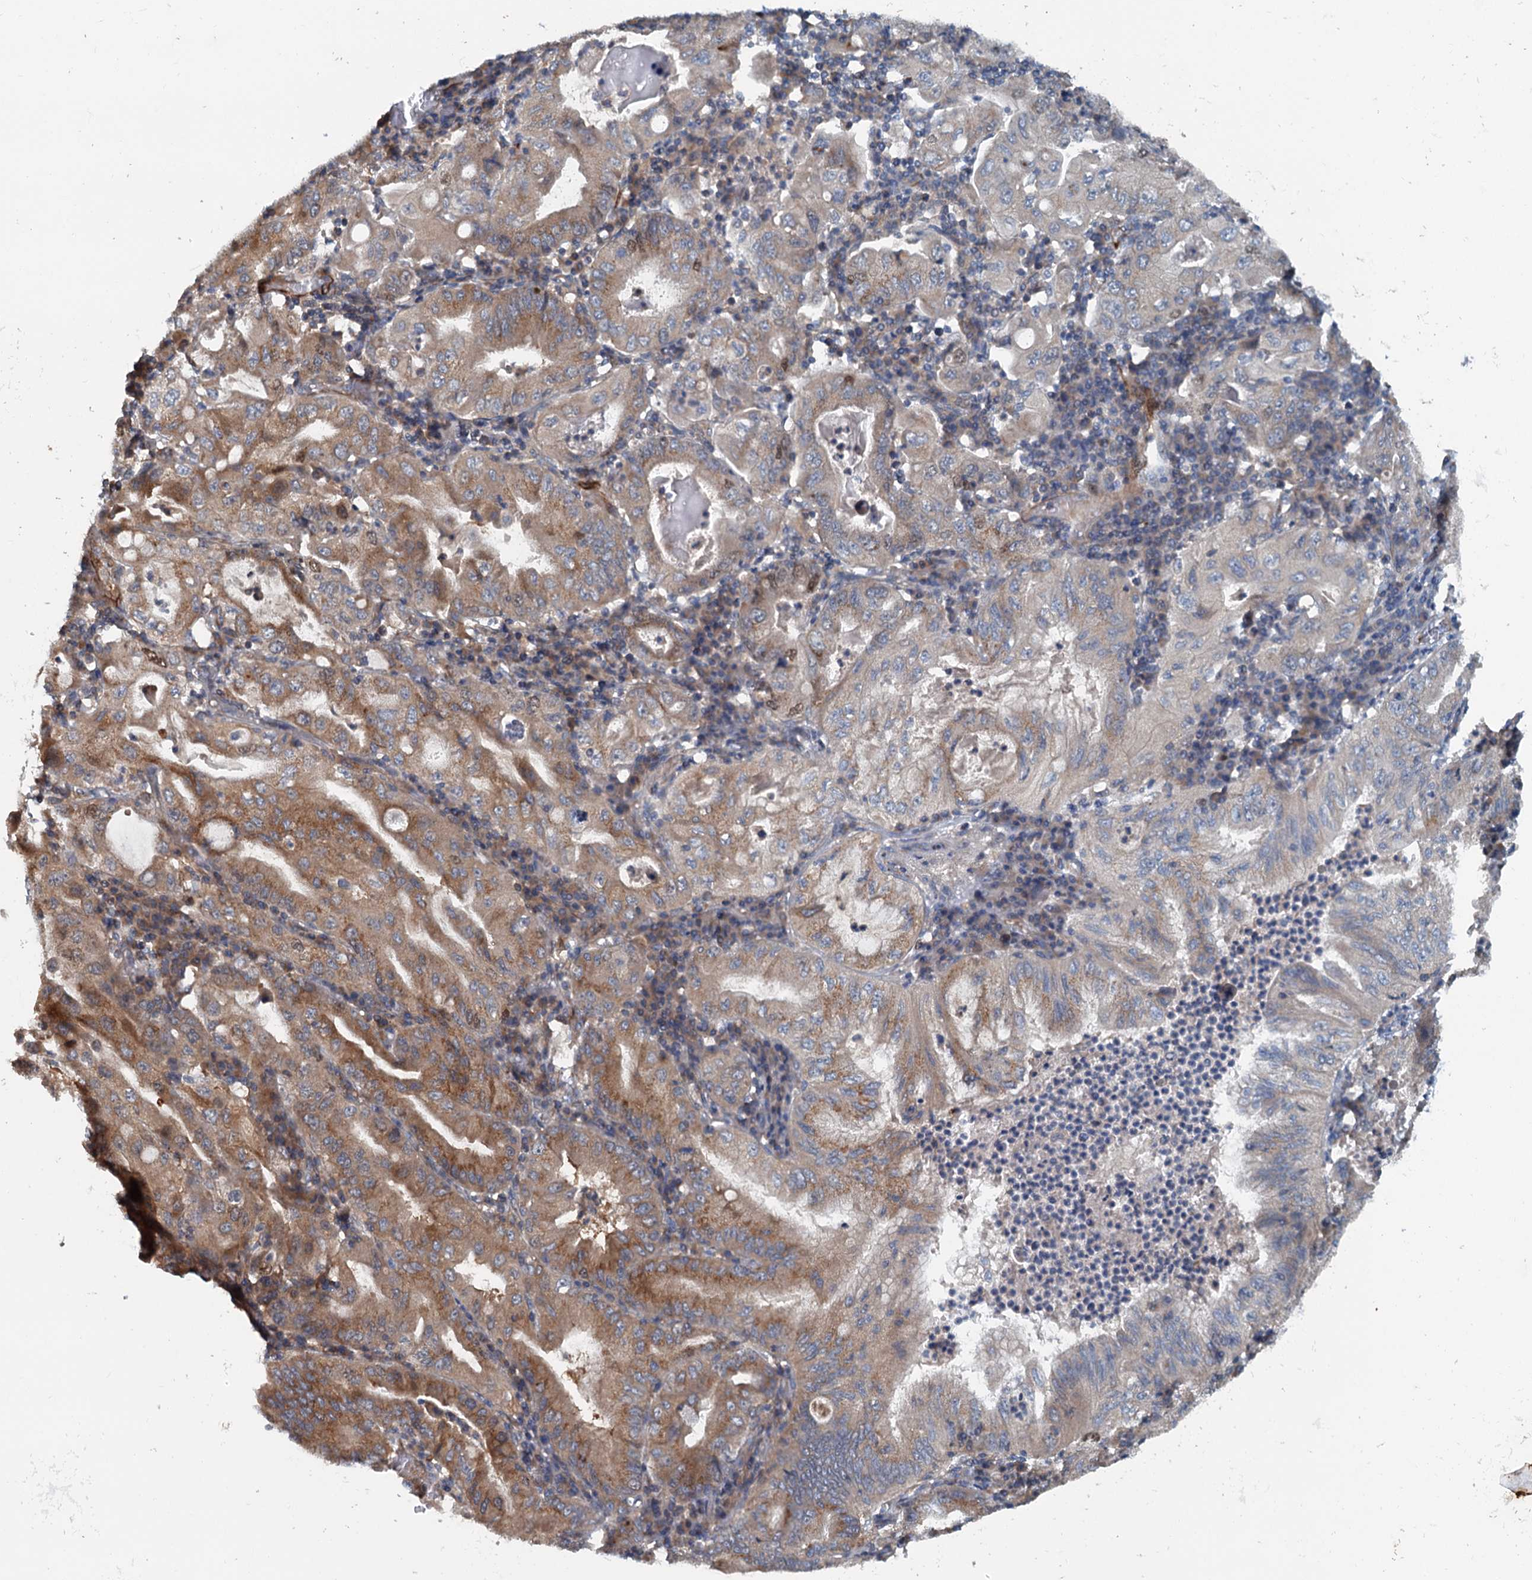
{"staining": {"intensity": "moderate", "quantity": ">75%", "location": "cytoplasmic/membranous"}, "tissue": "stomach cancer", "cell_type": "Tumor cells", "image_type": "cancer", "snomed": [{"axis": "morphology", "description": "Normal tissue, NOS"}, {"axis": "morphology", "description": "Adenocarcinoma, NOS"}, {"axis": "topography", "description": "Esophagus"}, {"axis": "topography", "description": "Stomach, upper"}, {"axis": "topography", "description": "Peripheral nerve tissue"}], "caption": "Immunohistochemical staining of human stomach adenocarcinoma shows medium levels of moderate cytoplasmic/membranous positivity in about >75% of tumor cells. (Stains: DAB in brown, nuclei in blue, Microscopy: brightfield microscopy at high magnification).", "gene": "TEDC1", "patient": {"sex": "male", "age": 62}}